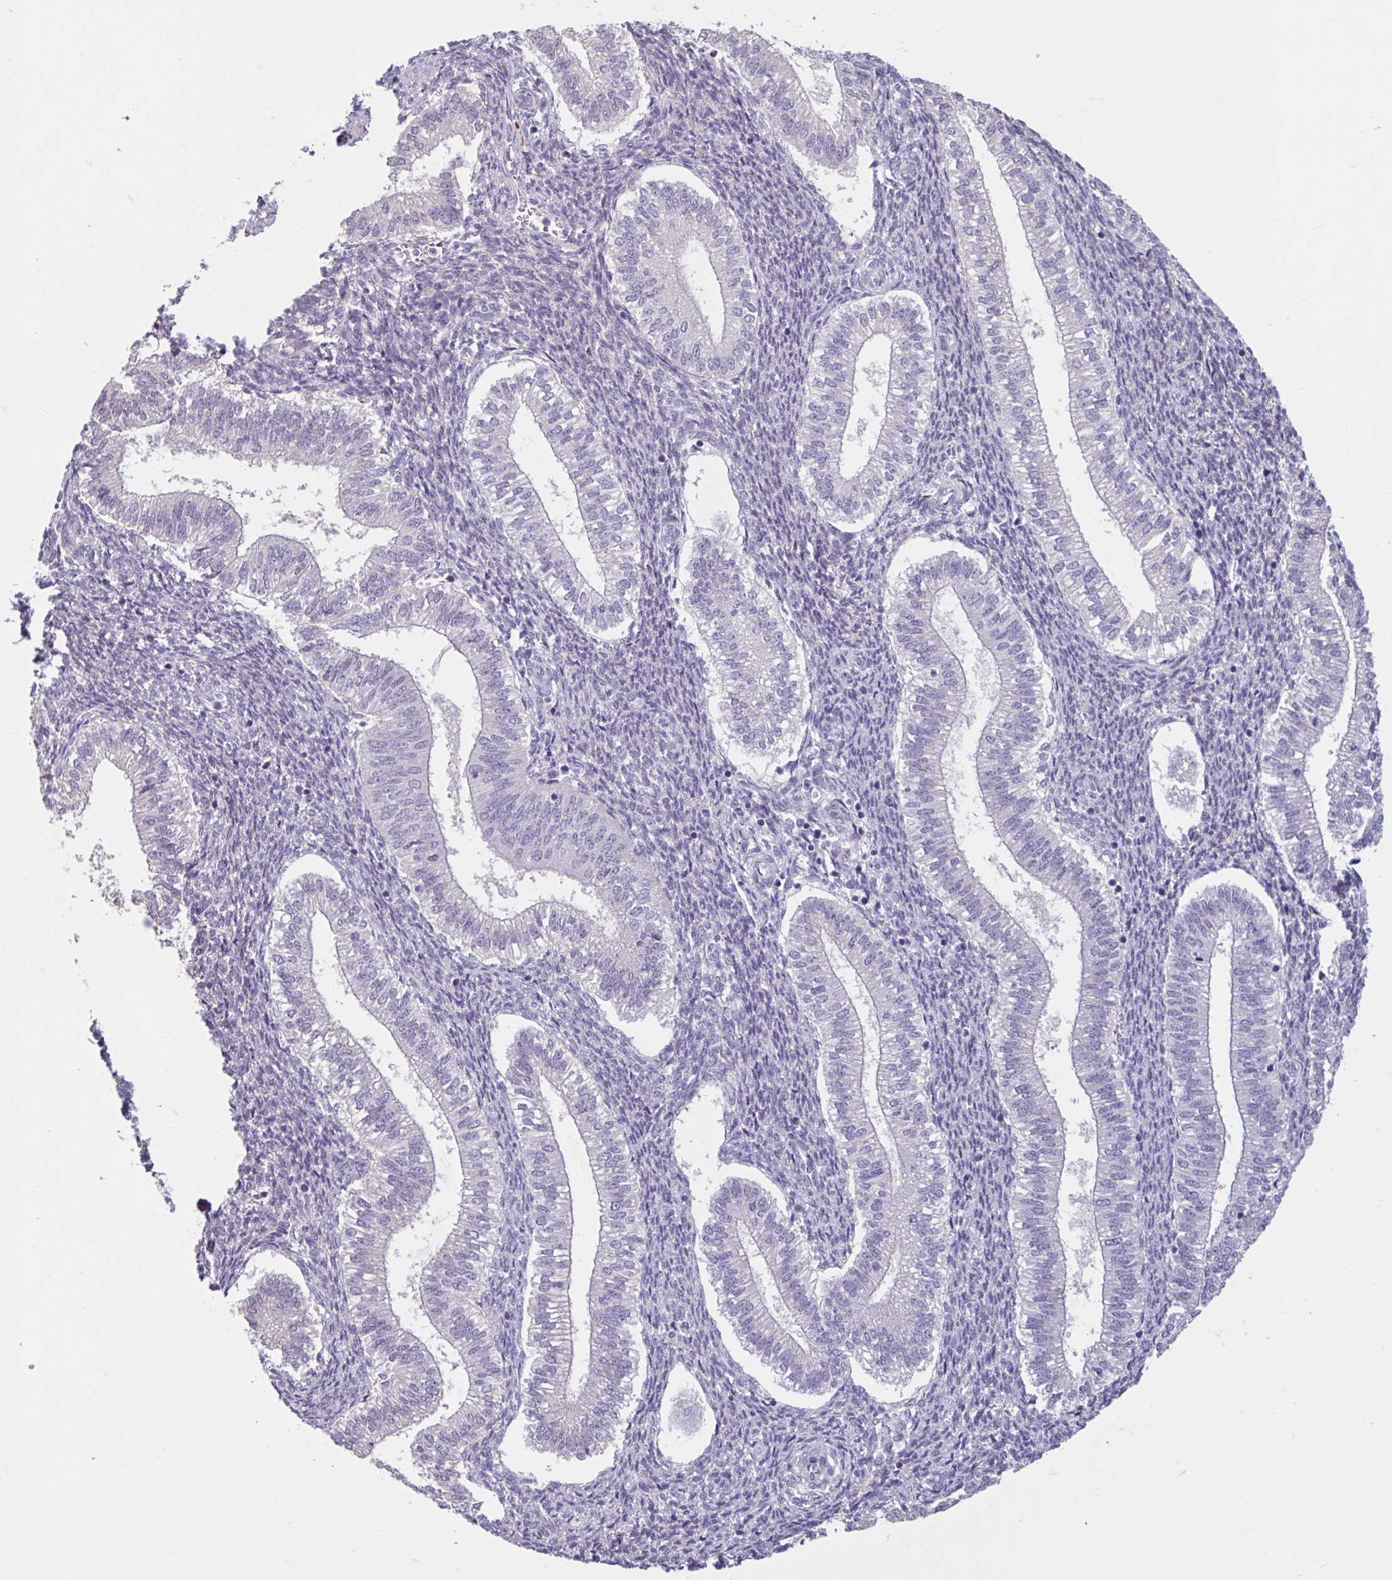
{"staining": {"intensity": "negative", "quantity": "none", "location": "none"}, "tissue": "endometrium", "cell_type": "Cells in endometrial stroma", "image_type": "normal", "snomed": [{"axis": "morphology", "description": "Normal tissue, NOS"}, {"axis": "topography", "description": "Endometrium"}], "caption": "Immunohistochemical staining of normal endometrium reveals no significant staining in cells in endometrial stroma. (Brightfield microscopy of DAB (3,3'-diaminobenzidine) immunohistochemistry at high magnification).", "gene": "CDH19", "patient": {"sex": "female", "age": 25}}